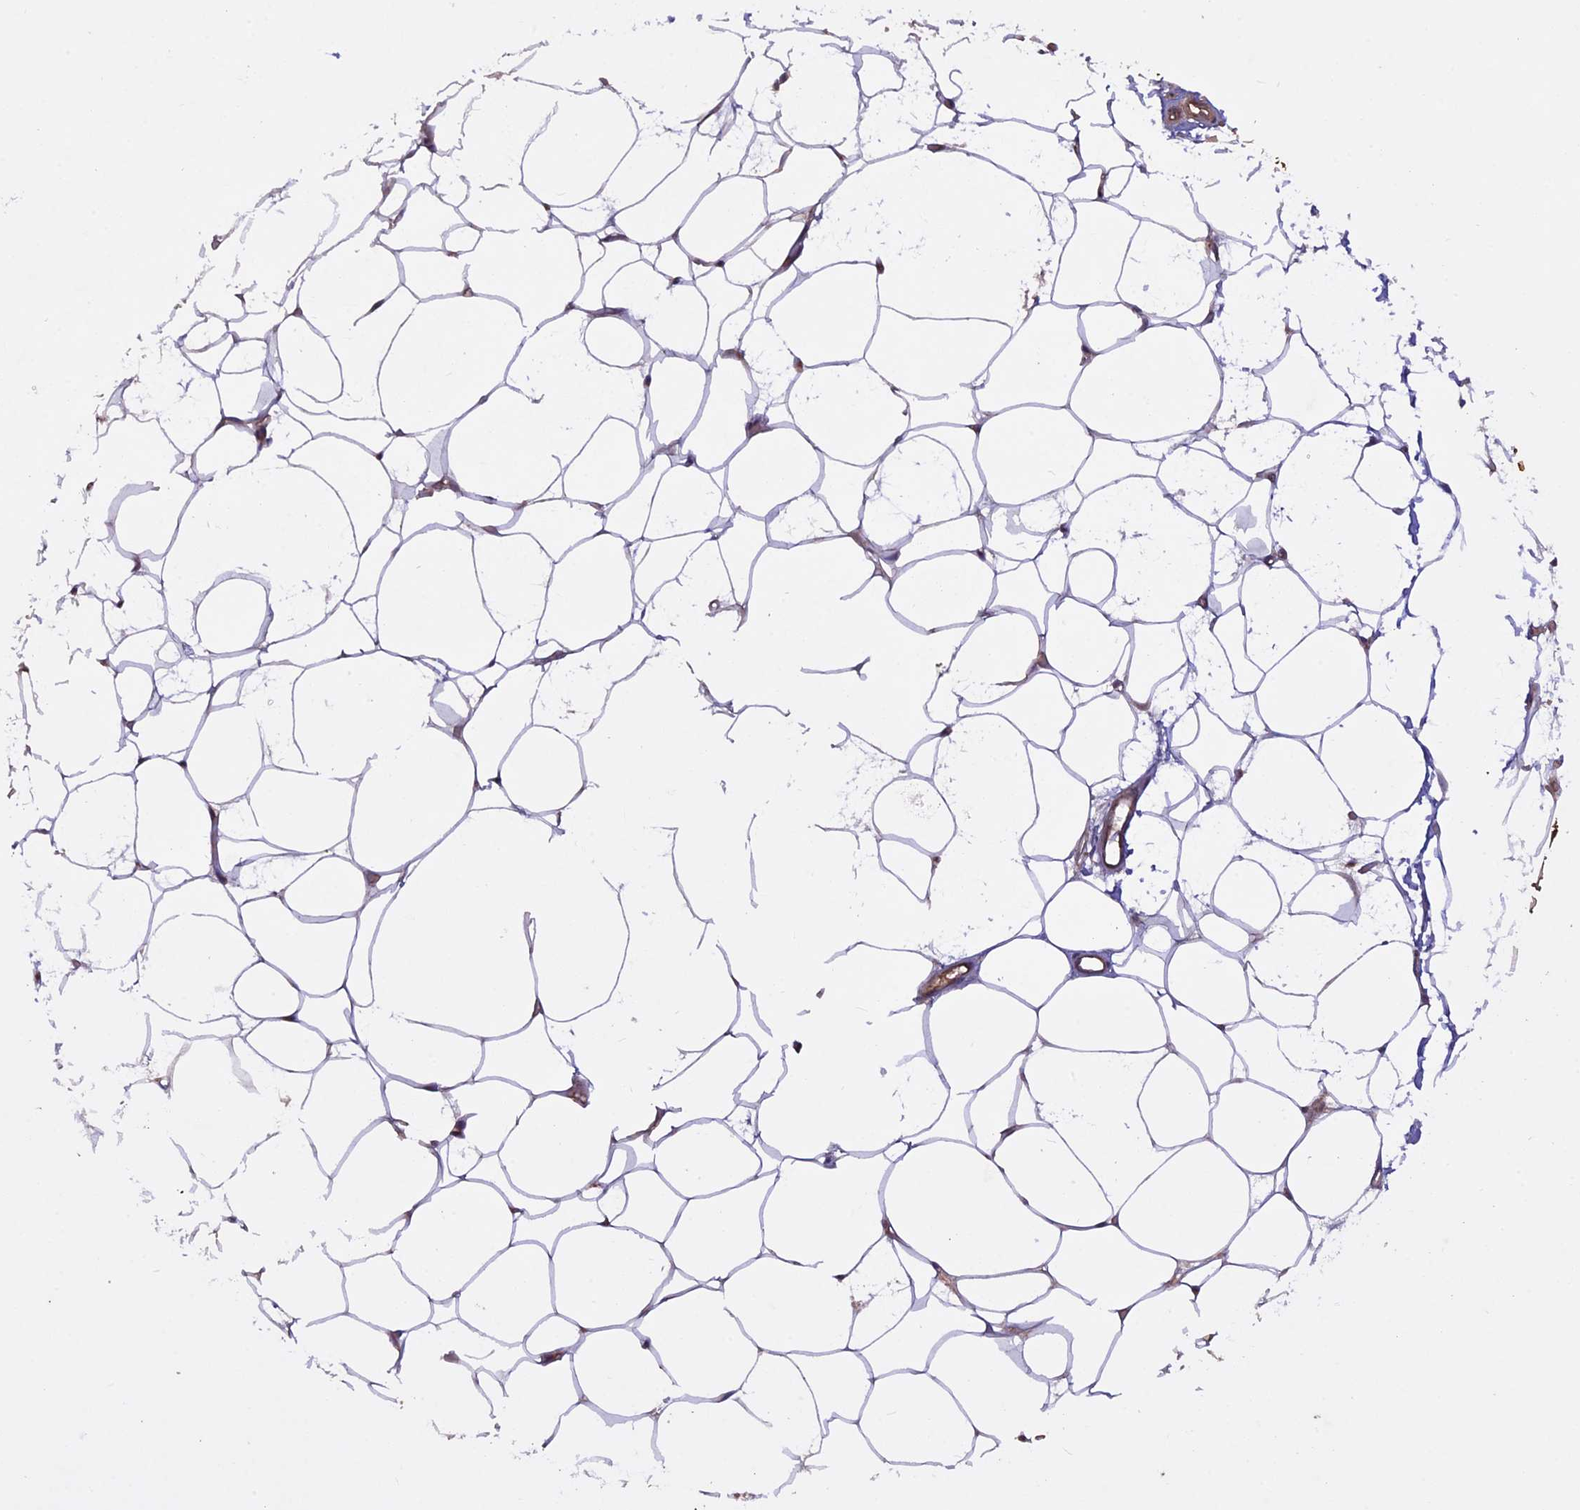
{"staining": {"intensity": "negative", "quantity": "none", "location": "none"}, "tissue": "adipose tissue", "cell_type": "Adipocytes", "image_type": "normal", "snomed": [{"axis": "morphology", "description": "Normal tissue, NOS"}, {"axis": "topography", "description": "Breast"}], "caption": "Immunohistochemistry (IHC) of benign adipose tissue exhibits no staining in adipocytes. Nuclei are stained in blue.", "gene": "MAN2C1", "patient": {"sex": "female", "age": 23}}